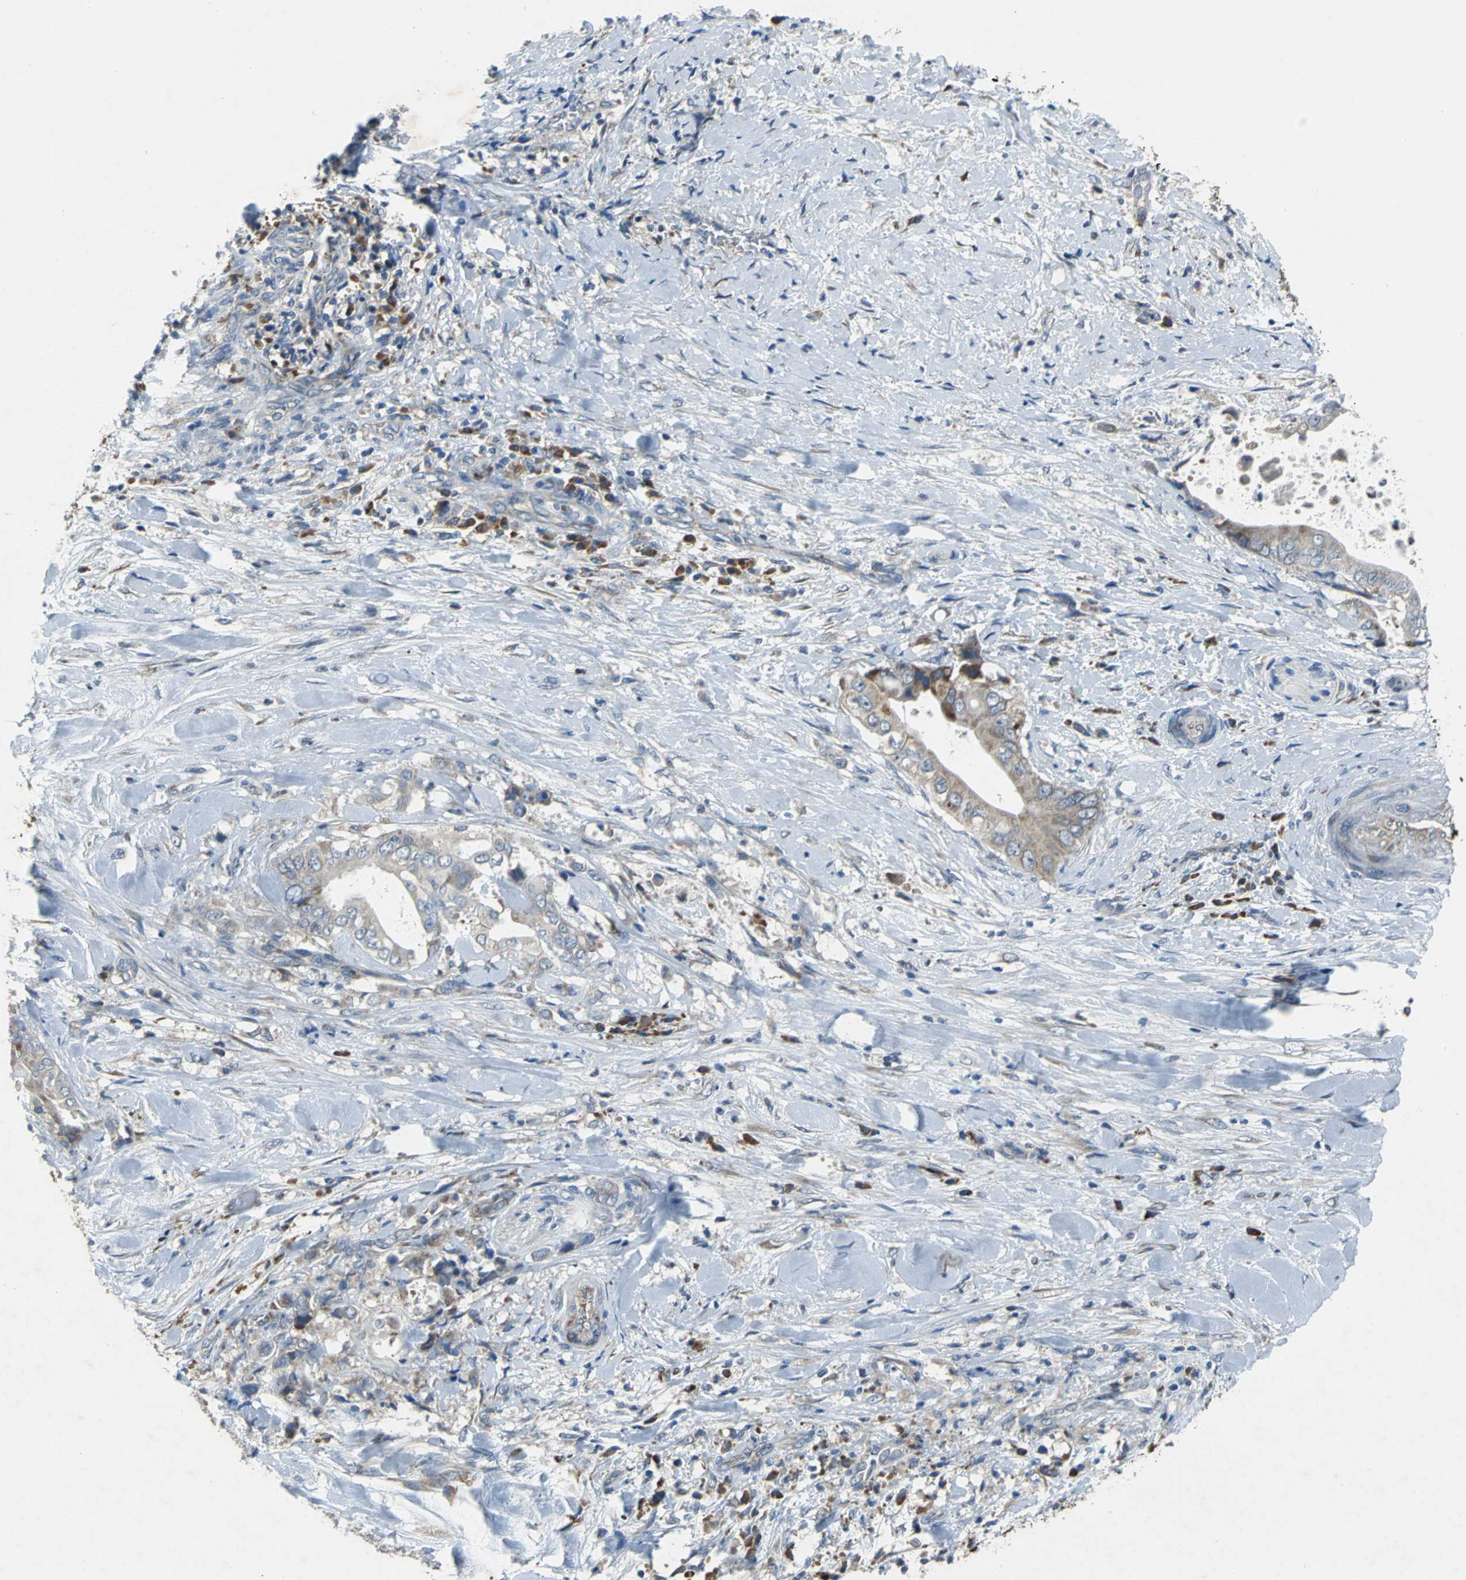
{"staining": {"intensity": "weak", "quantity": "25%-75%", "location": "cytoplasmic/membranous"}, "tissue": "liver cancer", "cell_type": "Tumor cells", "image_type": "cancer", "snomed": [{"axis": "morphology", "description": "Cholangiocarcinoma"}, {"axis": "topography", "description": "Liver"}], "caption": "High-magnification brightfield microscopy of liver cancer stained with DAB (brown) and counterstained with hematoxylin (blue). tumor cells exhibit weak cytoplasmic/membranous expression is identified in approximately25%-75% of cells. (DAB IHC with brightfield microscopy, high magnification).", "gene": "EIF5A", "patient": {"sex": "male", "age": 58}}